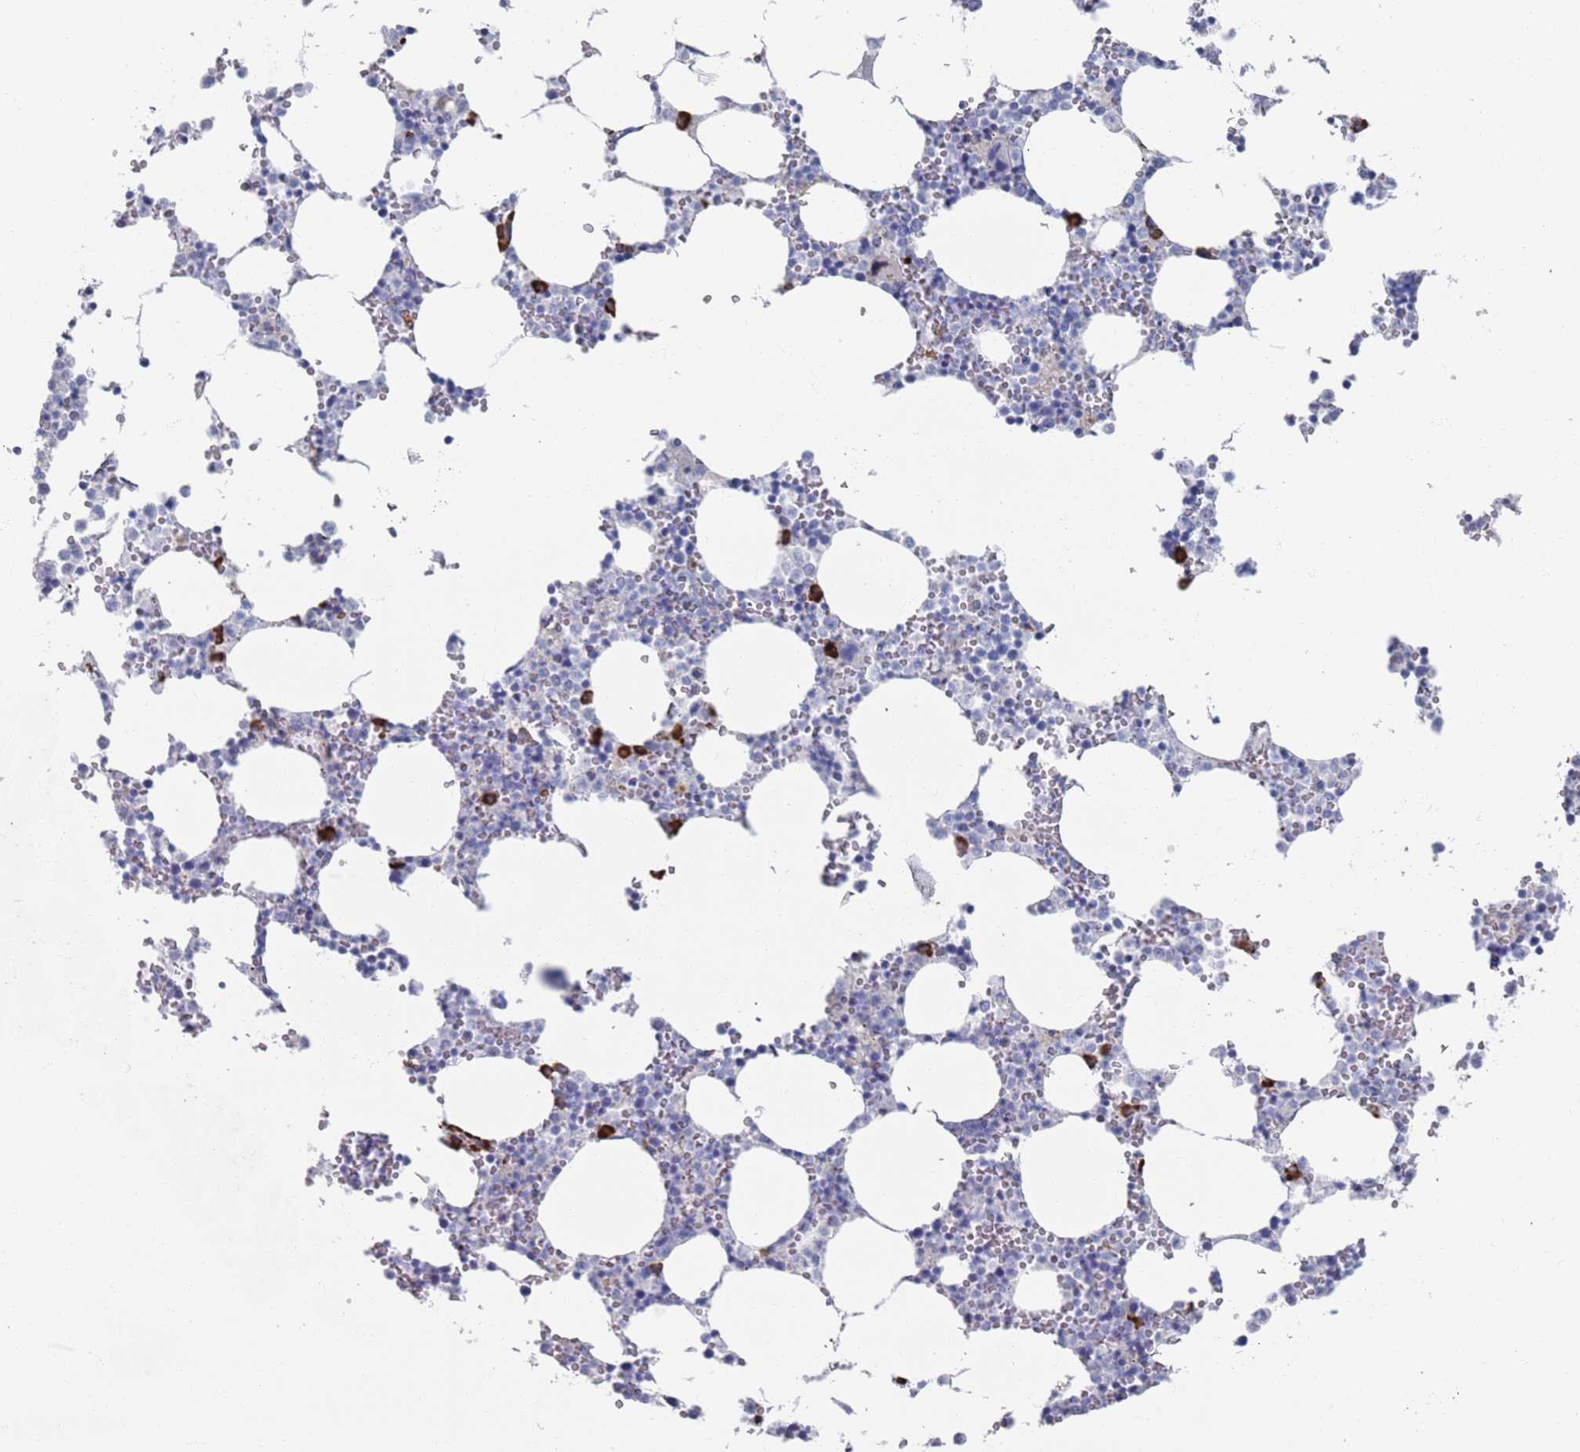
{"staining": {"intensity": "strong", "quantity": "<25%", "location": "cytoplasmic/membranous"}, "tissue": "bone marrow", "cell_type": "Hematopoietic cells", "image_type": "normal", "snomed": [{"axis": "morphology", "description": "Normal tissue, NOS"}, {"axis": "topography", "description": "Bone marrow"}], "caption": "Immunohistochemistry of benign human bone marrow exhibits medium levels of strong cytoplasmic/membranous staining in about <25% of hematopoietic cells.", "gene": "MAT1A", "patient": {"sex": "female", "age": 64}}